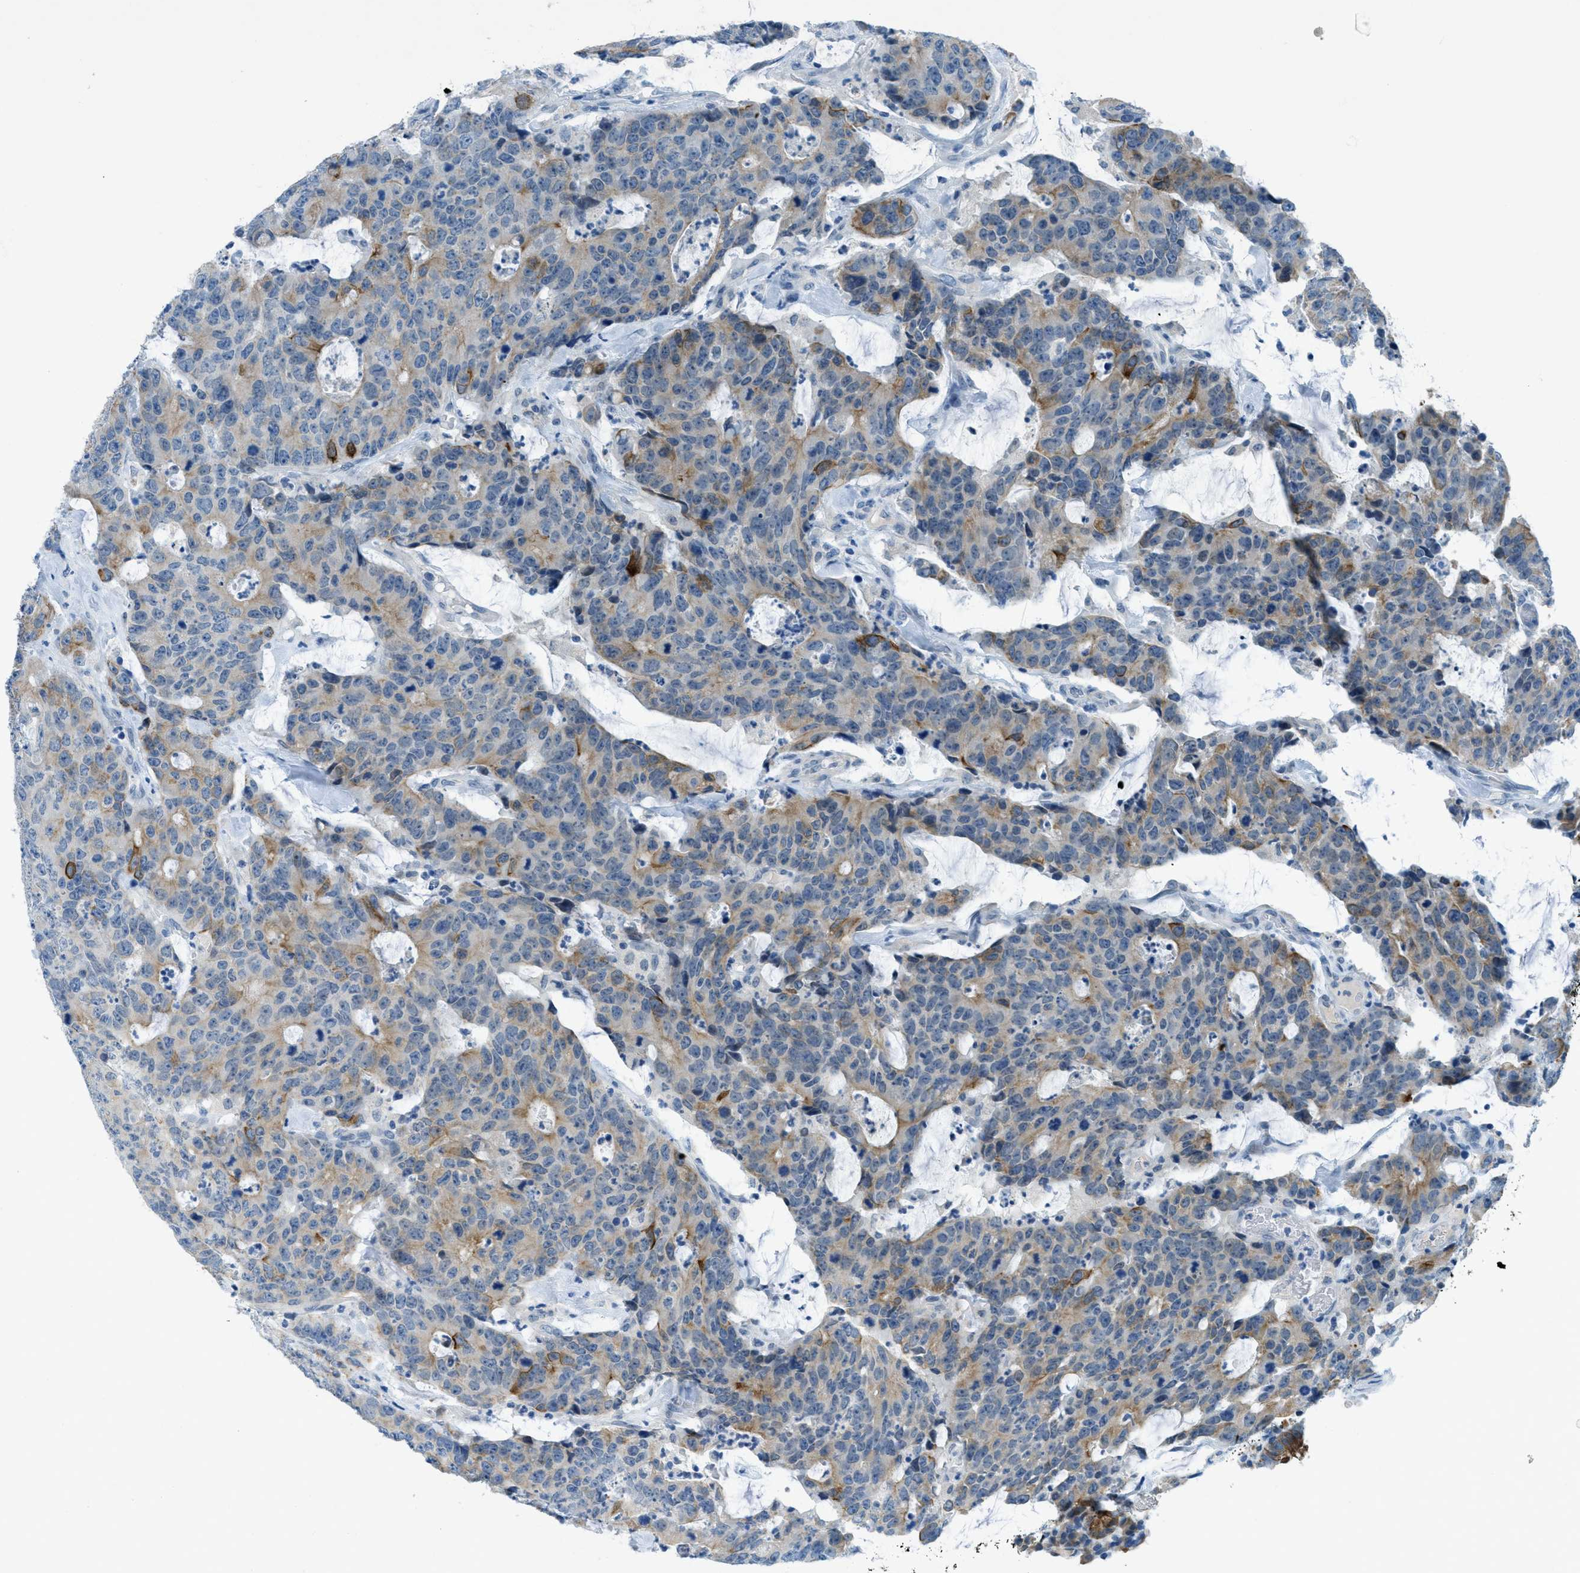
{"staining": {"intensity": "weak", "quantity": "<25%", "location": "cytoplasmic/membranous"}, "tissue": "colorectal cancer", "cell_type": "Tumor cells", "image_type": "cancer", "snomed": [{"axis": "morphology", "description": "Adenocarcinoma, NOS"}, {"axis": "topography", "description": "Colon"}], "caption": "A photomicrograph of human adenocarcinoma (colorectal) is negative for staining in tumor cells.", "gene": "KLHL8", "patient": {"sex": "female", "age": 86}}